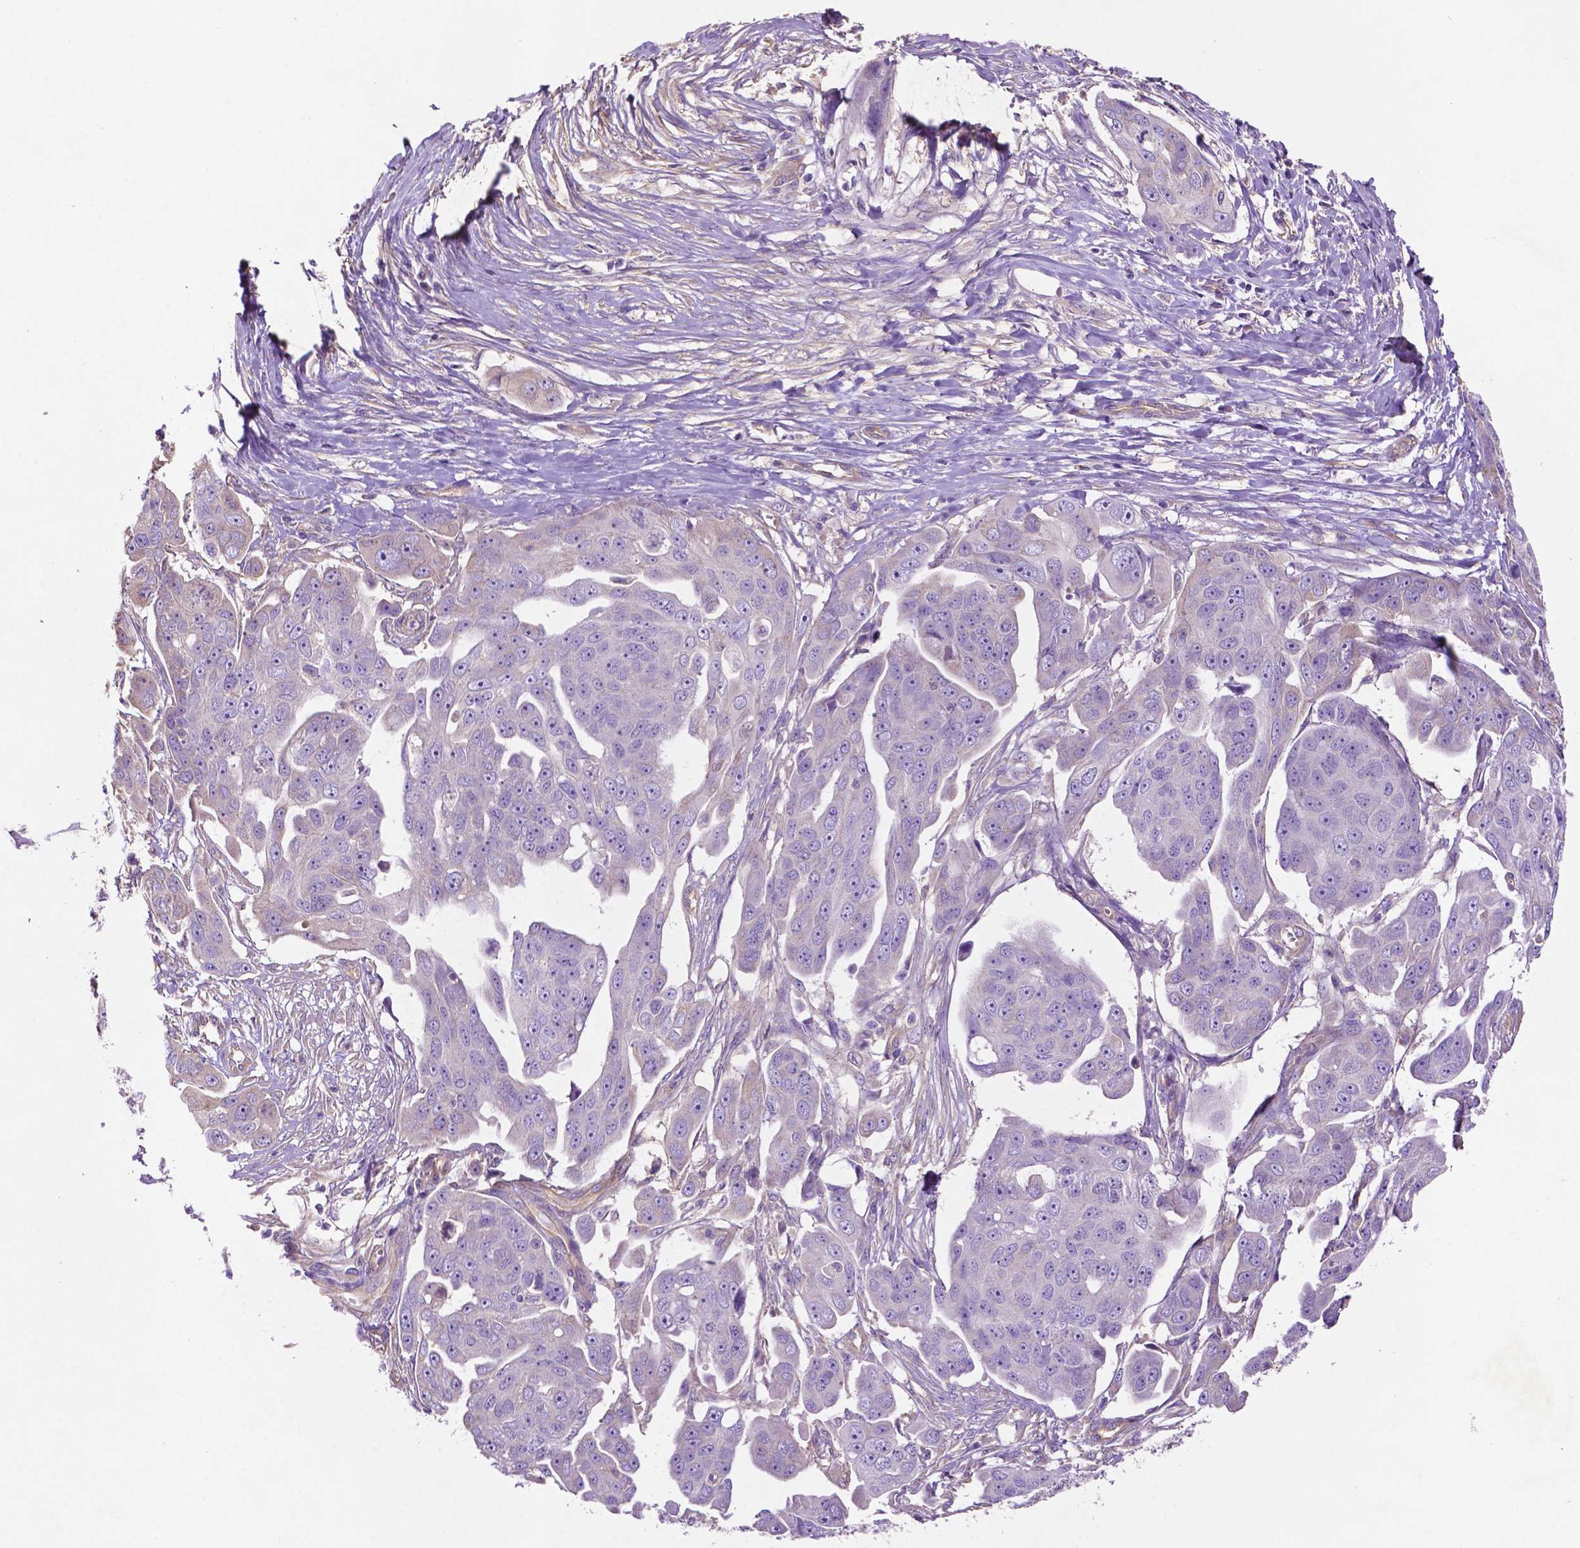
{"staining": {"intensity": "negative", "quantity": "none", "location": "none"}, "tissue": "ovarian cancer", "cell_type": "Tumor cells", "image_type": "cancer", "snomed": [{"axis": "morphology", "description": "Carcinoma, endometroid"}, {"axis": "topography", "description": "Ovary"}], "caption": "IHC image of human ovarian cancer (endometroid carcinoma) stained for a protein (brown), which displays no staining in tumor cells.", "gene": "GDPD5", "patient": {"sex": "female", "age": 70}}